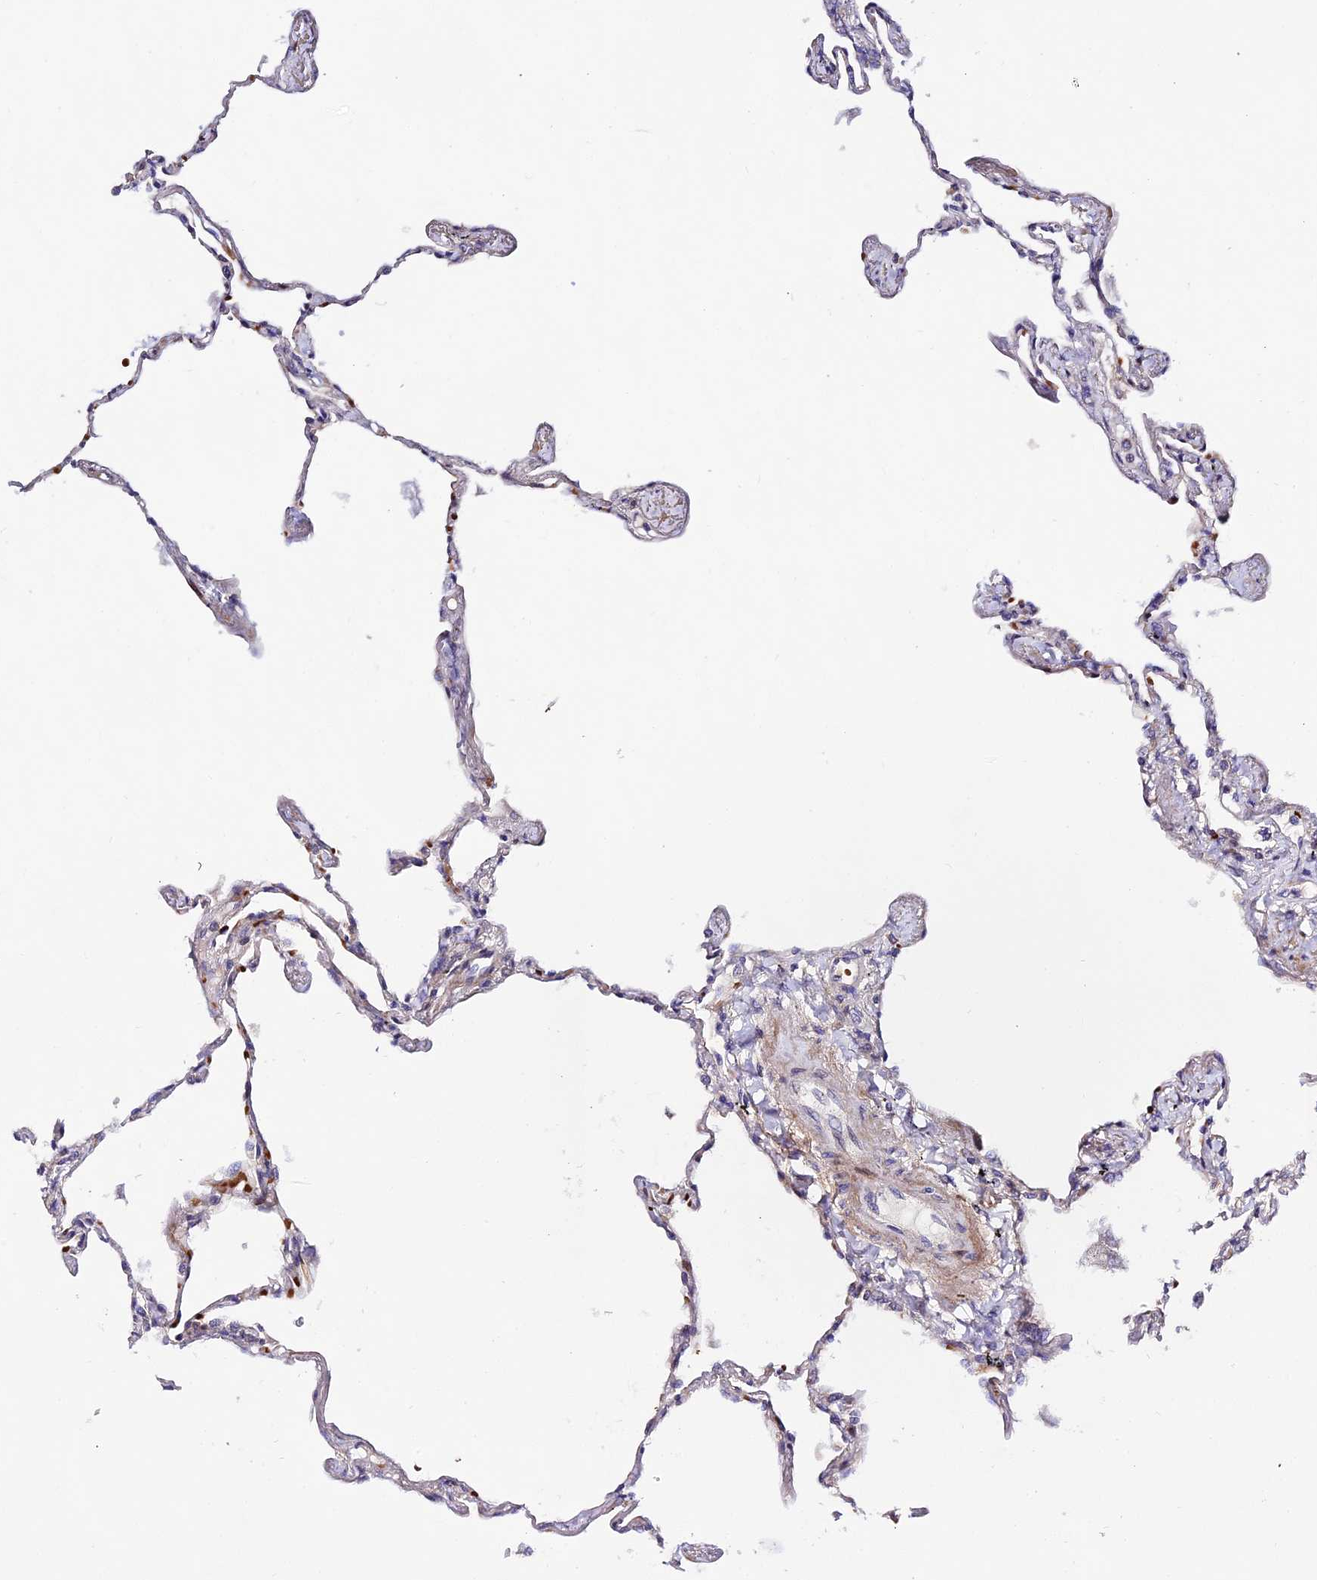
{"staining": {"intensity": "negative", "quantity": "none", "location": "none"}, "tissue": "lung", "cell_type": "Alveolar cells", "image_type": "normal", "snomed": [{"axis": "morphology", "description": "Normal tissue, NOS"}, {"axis": "topography", "description": "Lung"}], "caption": "Lung stained for a protein using immunohistochemistry shows no positivity alveolar cells.", "gene": "WDR5B", "patient": {"sex": "female", "age": 67}}